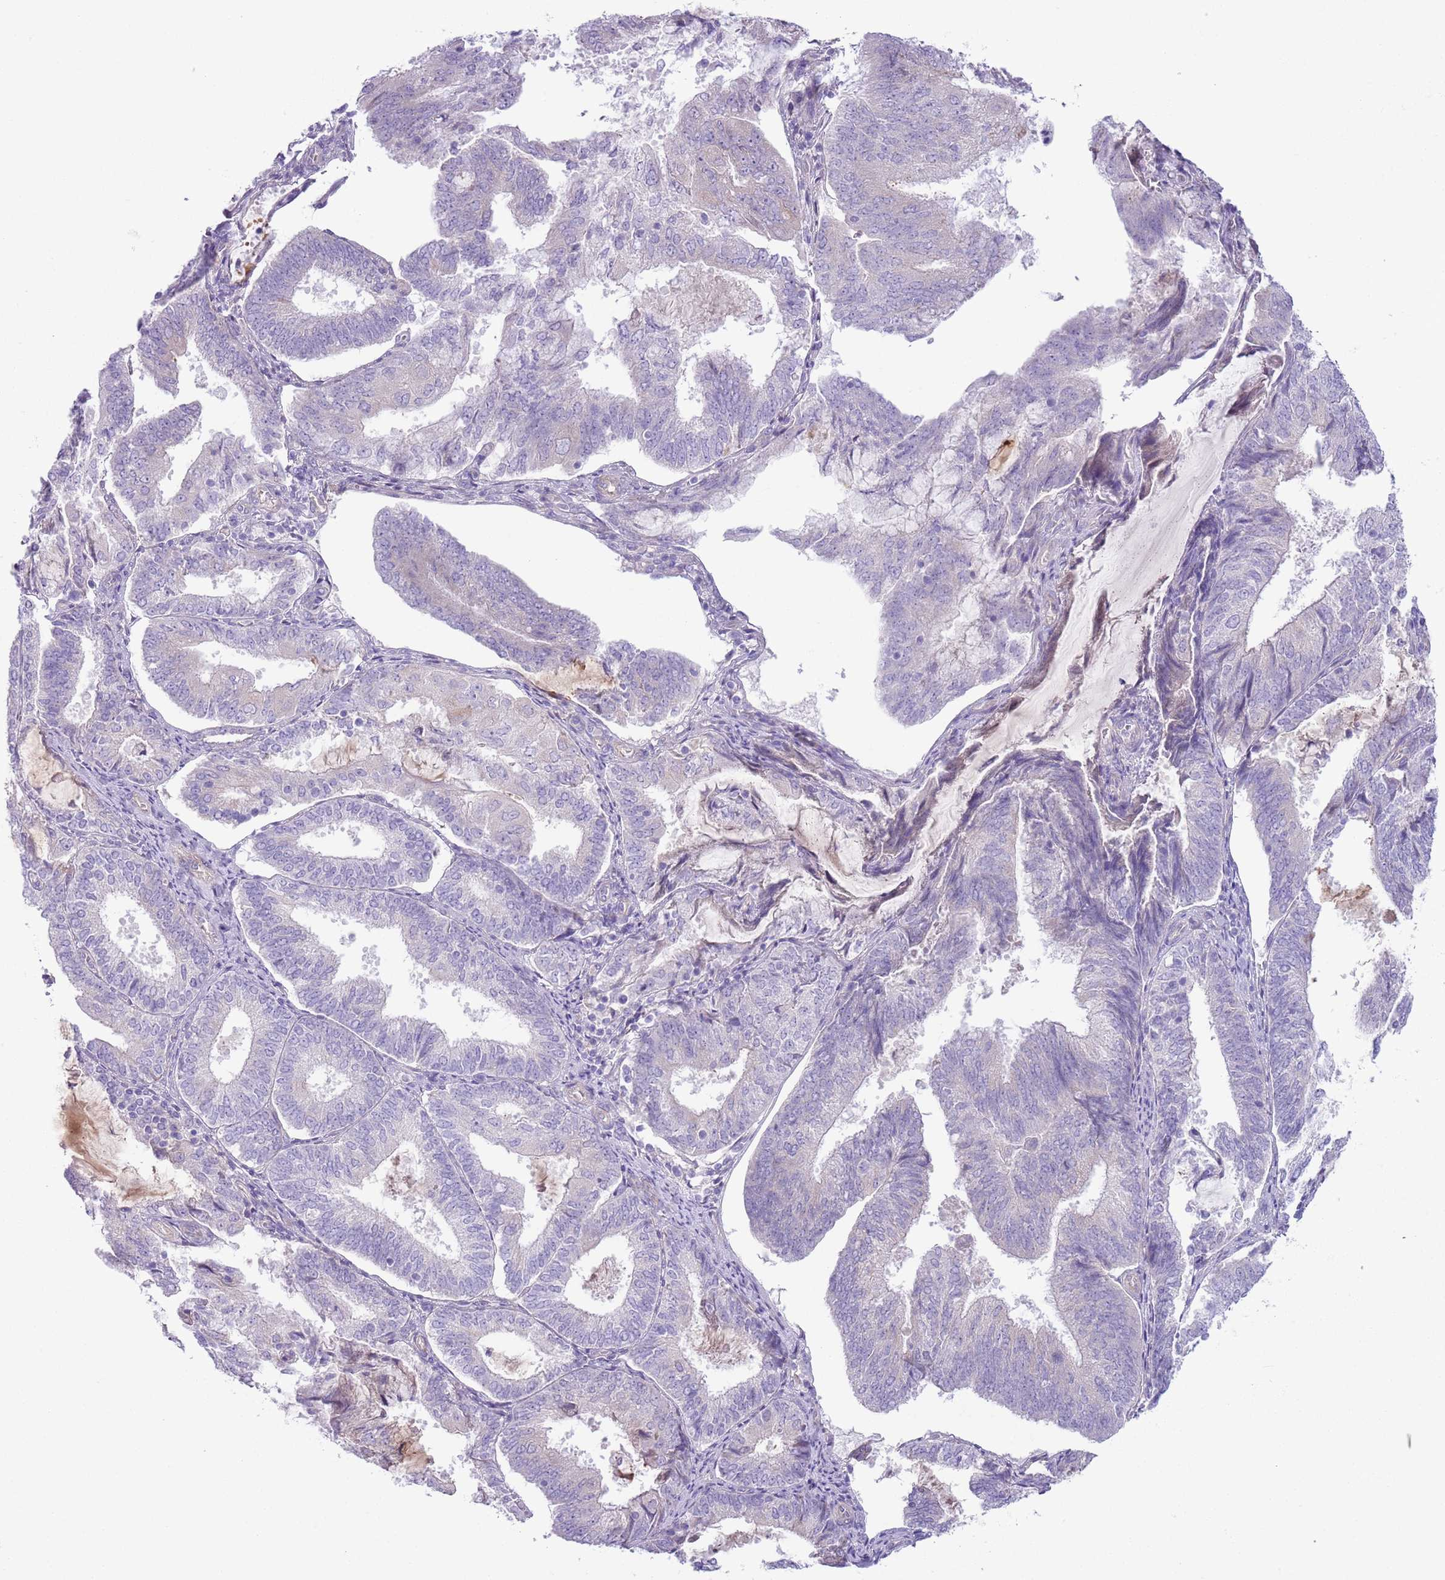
{"staining": {"intensity": "negative", "quantity": "none", "location": "none"}, "tissue": "endometrial cancer", "cell_type": "Tumor cells", "image_type": "cancer", "snomed": [{"axis": "morphology", "description": "Adenocarcinoma, NOS"}, {"axis": "topography", "description": "Endometrium"}], "caption": "There is no significant positivity in tumor cells of endometrial adenocarcinoma.", "gene": "CFH", "patient": {"sex": "female", "age": 81}}